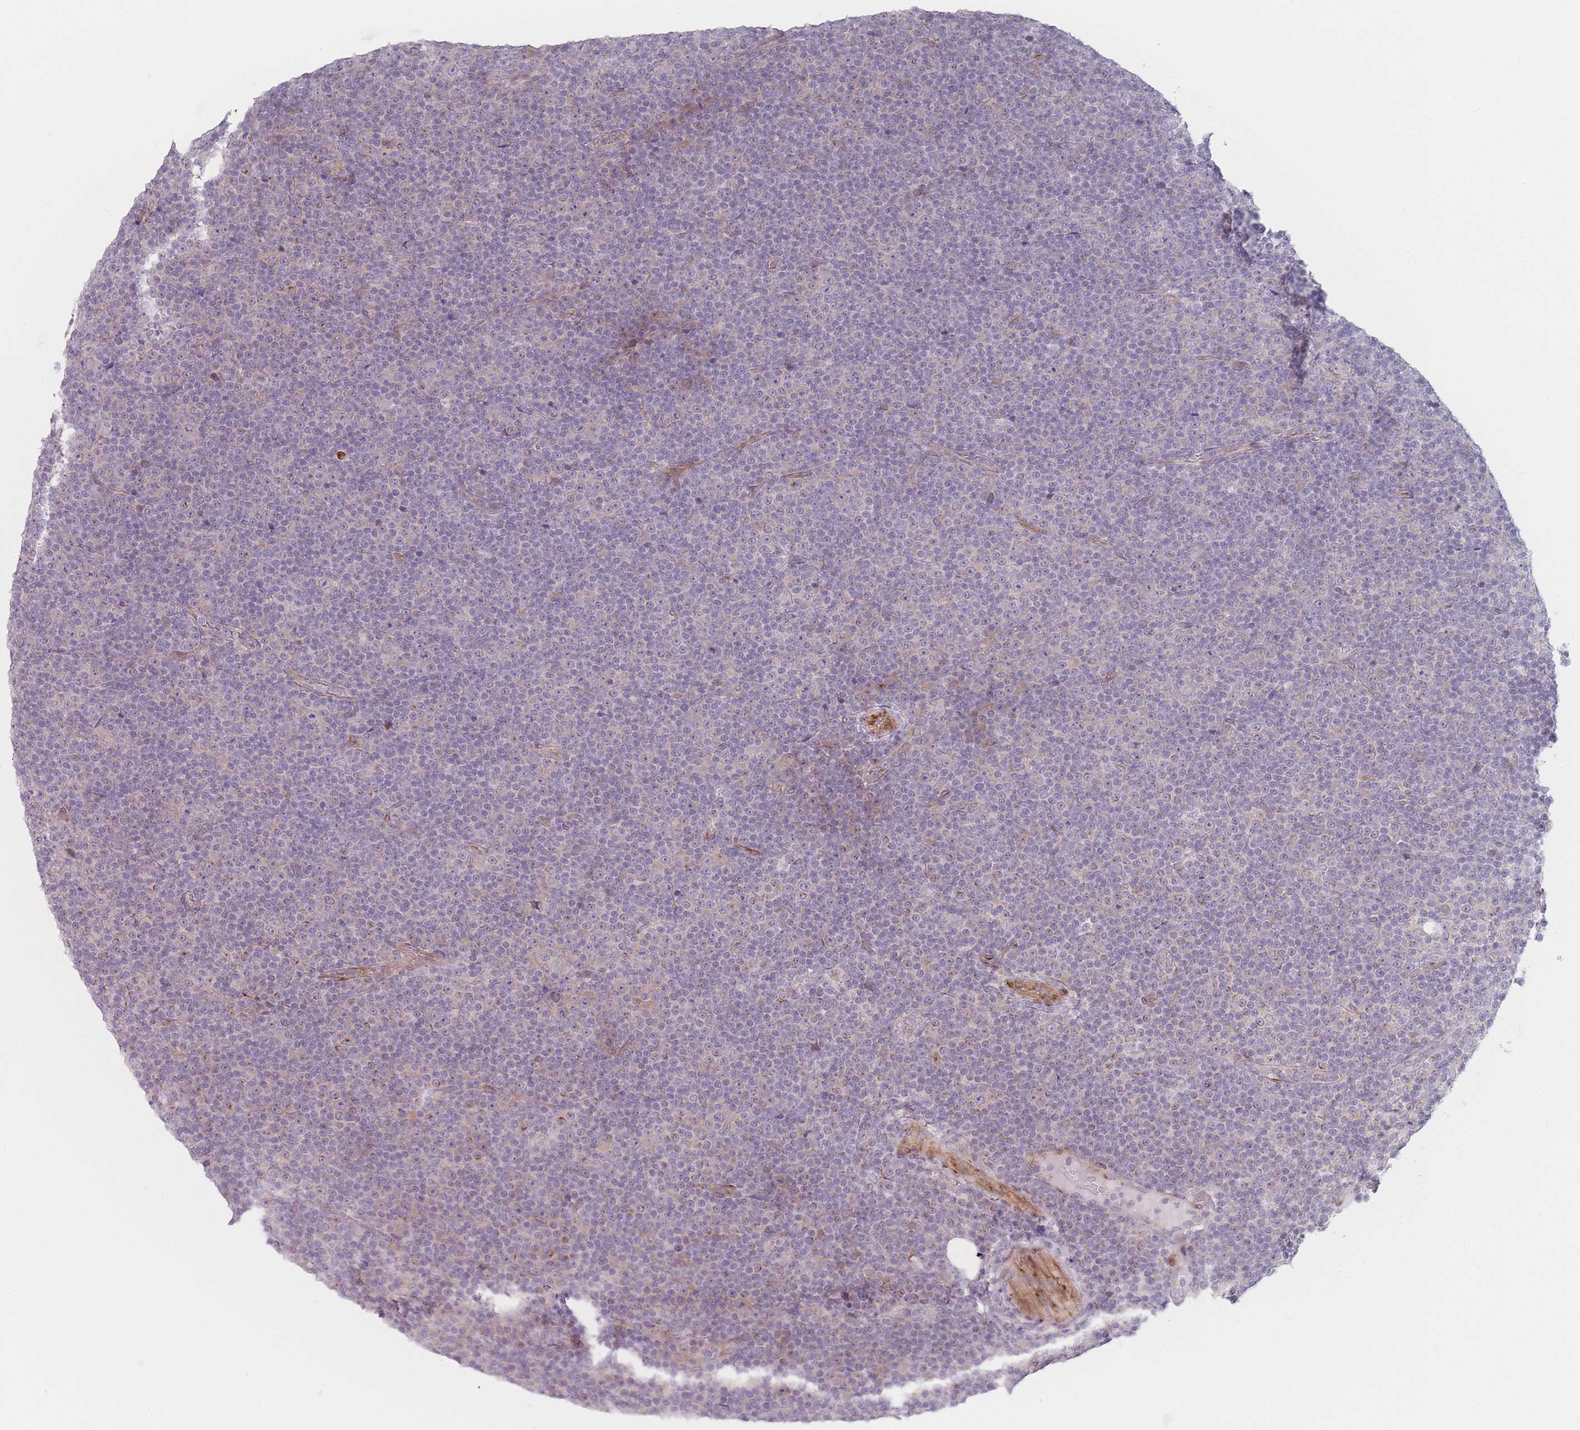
{"staining": {"intensity": "negative", "quantity": "none", "location": "none"}, "tissue": "lymphoma", "cell_type": "Tumor cells", "image_type": "cancer", "snomed": [{"axis": "morphology", "description": "Malignant lymphoma, non-Hodgkin's type, Low grade"}, {"axis": "topography", "description": "Lymph node"}], "caption": "Immunohistochemistry of human low-grade malignant lymphoma, non-Hodgkin's type shows no expression in tumor cells.", "gene": "RNF4", "patient": {"sex": "female", "age": 67}}